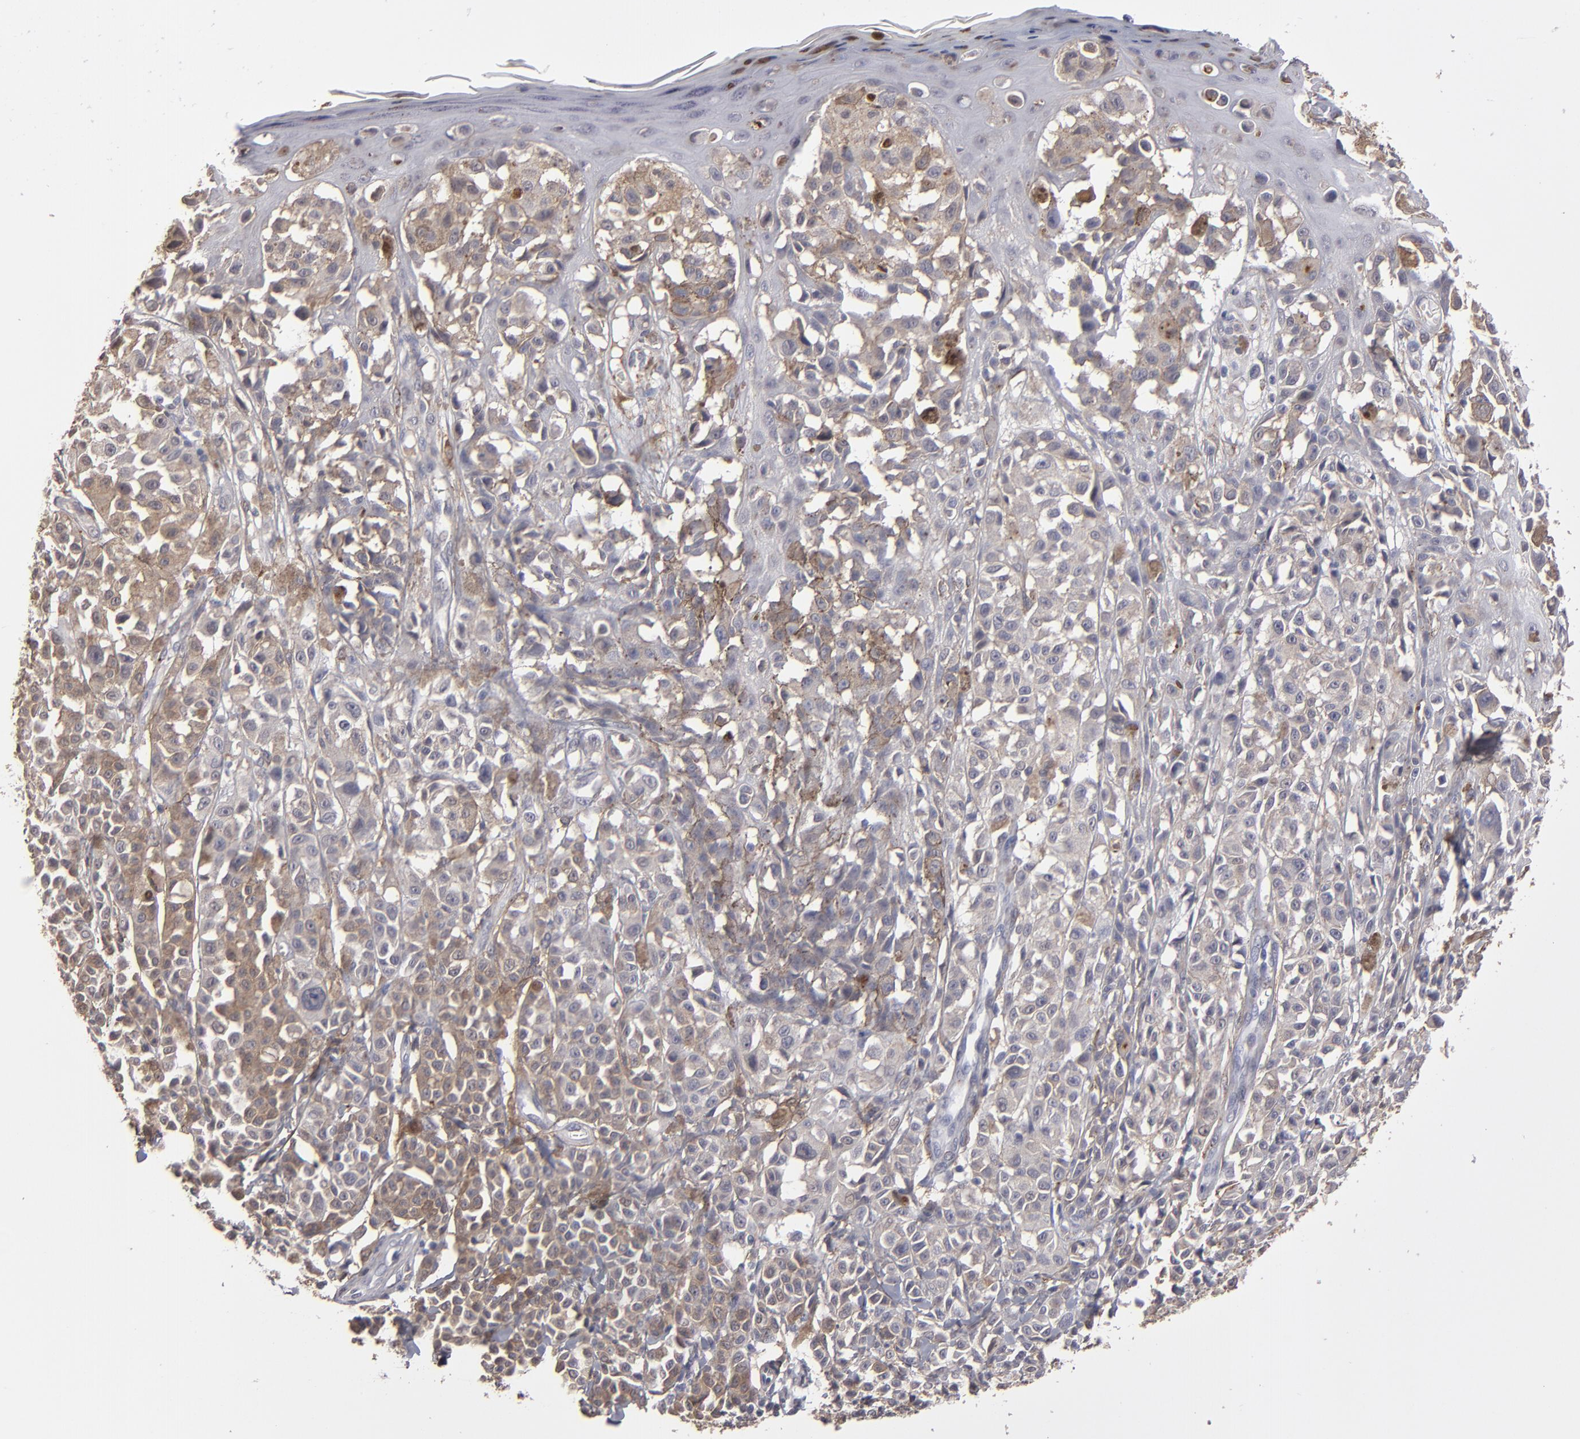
{"staining": {"intensity": "moderate", "quantity": ">75%", "location": "cytoplasmic/membranous"}, "tissue": "melanoma", "cell_type": "Tumor cells", "image_type": "cancer", "snomed": [{"axis": "morphology", "description": "Malignant melanoma, NOS"}, {"axis": "topography", "description": "Skin"}], "caption": "Immunohistochemical staining of malignant melanoma displays medium levels of moderate cytoplasmic/membranous positivity in approximately >75% of tumor cells.", "gene": "ITGB5", "patient": {"sex": "female", "age": 38}}